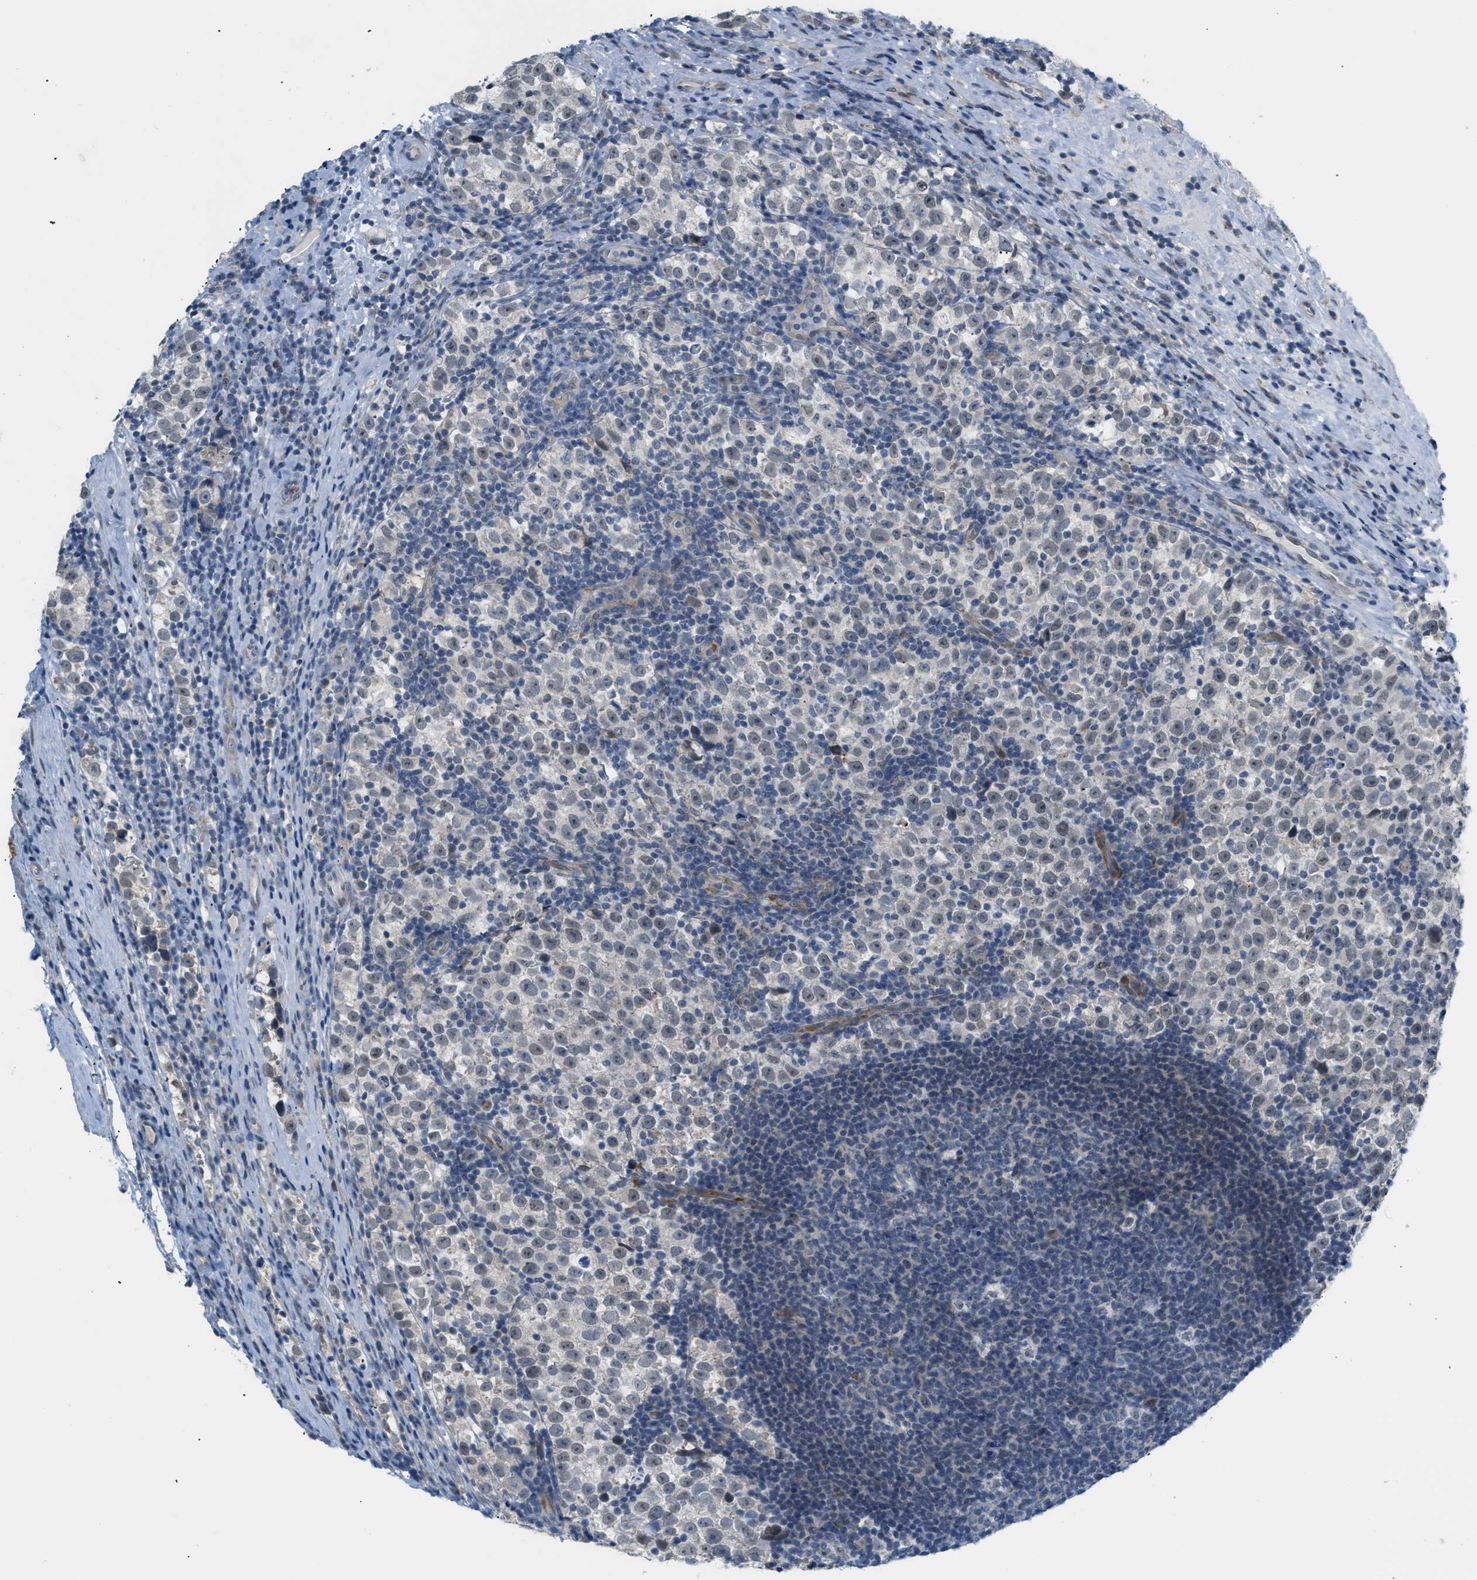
{"staining": {"intensity": "negative", "quantity": "none", "location": "none"}, "tissue": "testis cancer", "cell_type": "Tumor cells", "image_type": "cancer", "snomed": [{"axis": "morphology", "description": "Normal tissue, NOS"}, {"axis": "morphology", "description": "Seminoma, NOS"}, {"axis": "topography", "description": "Testis"}], "caption": "An IHC histopathology image of testis cancer is shown. There is no staining in tumor cells of testis cancer.", "gene": "ZNF408", "patient": {"sex": "male", "age": 43}}